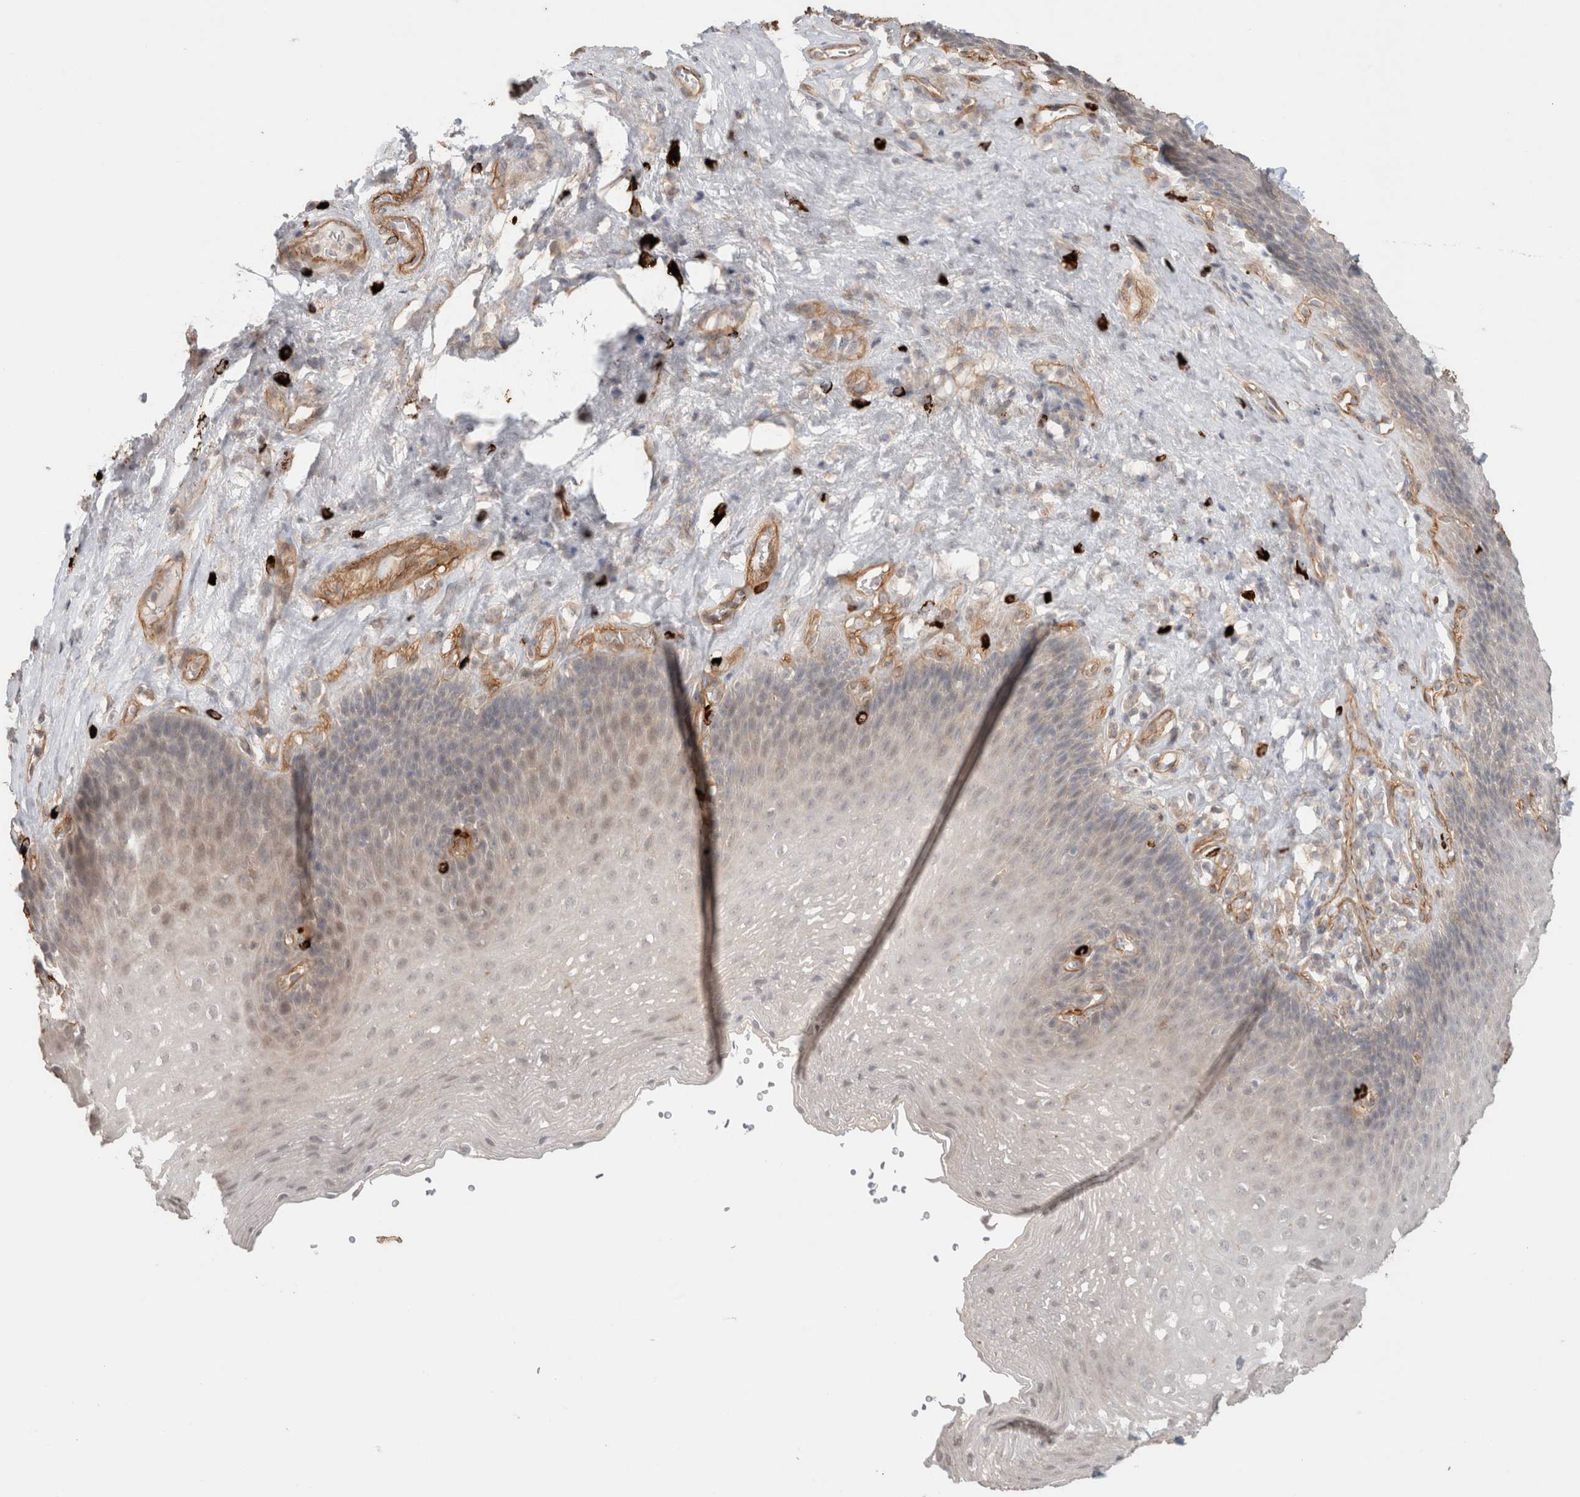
{"staining": {"intensity": "weak", "quantity": "<25%", "location": "cytoplasmic/membranous"}, "tissue": "esophagus", "cell_type": "Squamous epithelial cells", "image_type": "normal", "snomed": [{"axis": "morphology", "description": "Normal tissue, NOS"}, {"axis": "topography", "description": "Esophagus"}], "caption": "Immunohistochemistry (IHC) of unremarkable esophagus exhibits no positivity in squamous epithelial cells.", "gene": "HSPG2", "patient": {"sex": "female", "age": 66}}